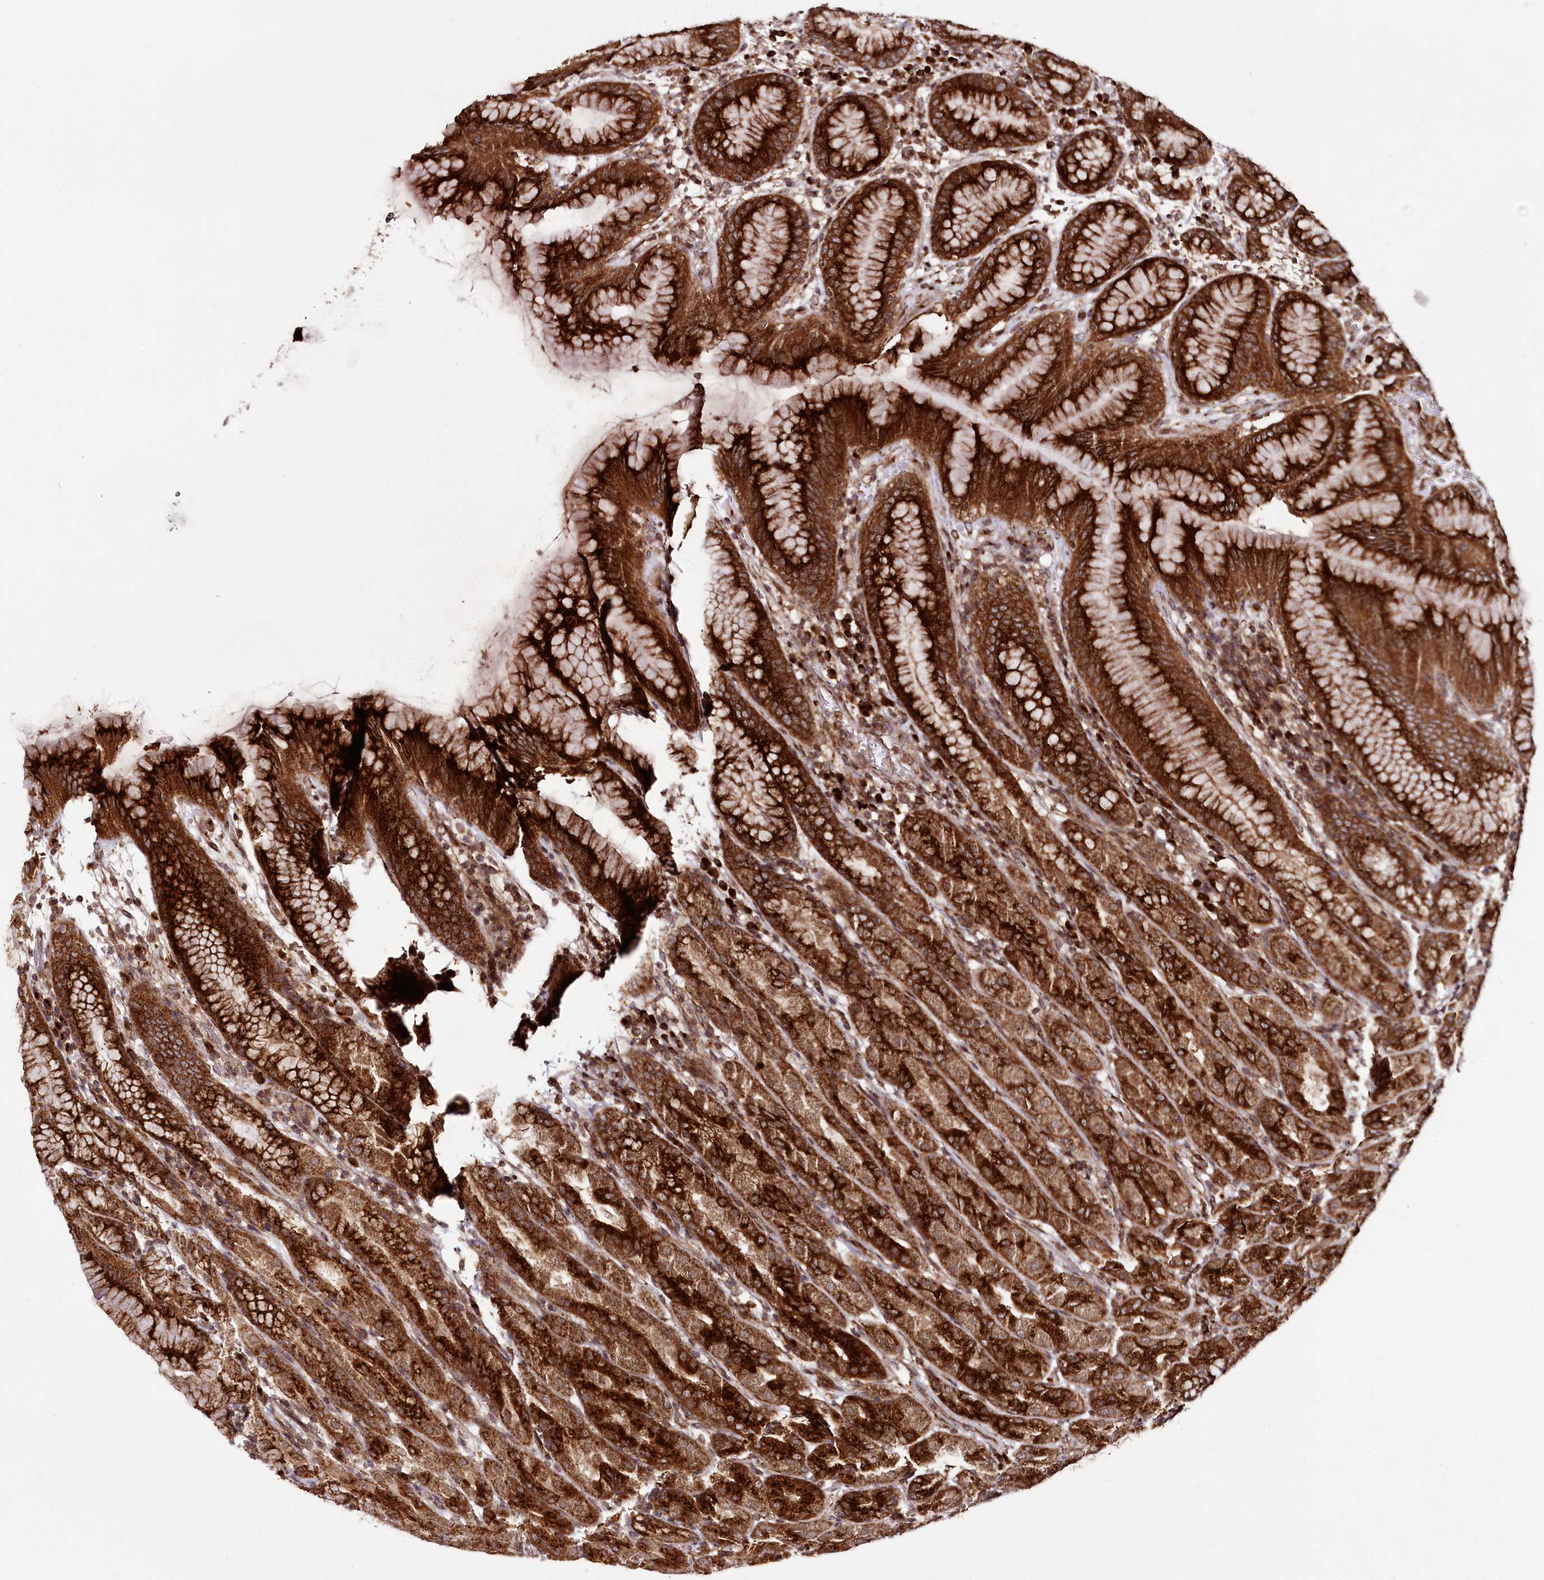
{"staining": {"intensity": "strong", "quantity": ">75%", "location": "cytoplasmic/membranous"}, "tissue": "stomach", "cell_type": "Glandular cells", "image_type": "normal", "snomed": [{"axis": "morphology", "description": "Normal tissue, NOS"}, {"axis": "topography", "description": "Stomach"}], "caption": "Glandular cells show high levels of strong cytoplasmic/membranous staining in approximately >75% of cells in normal stomach.", "gene": "COPG1", "patient": {"sex": "female", "age": 79}}